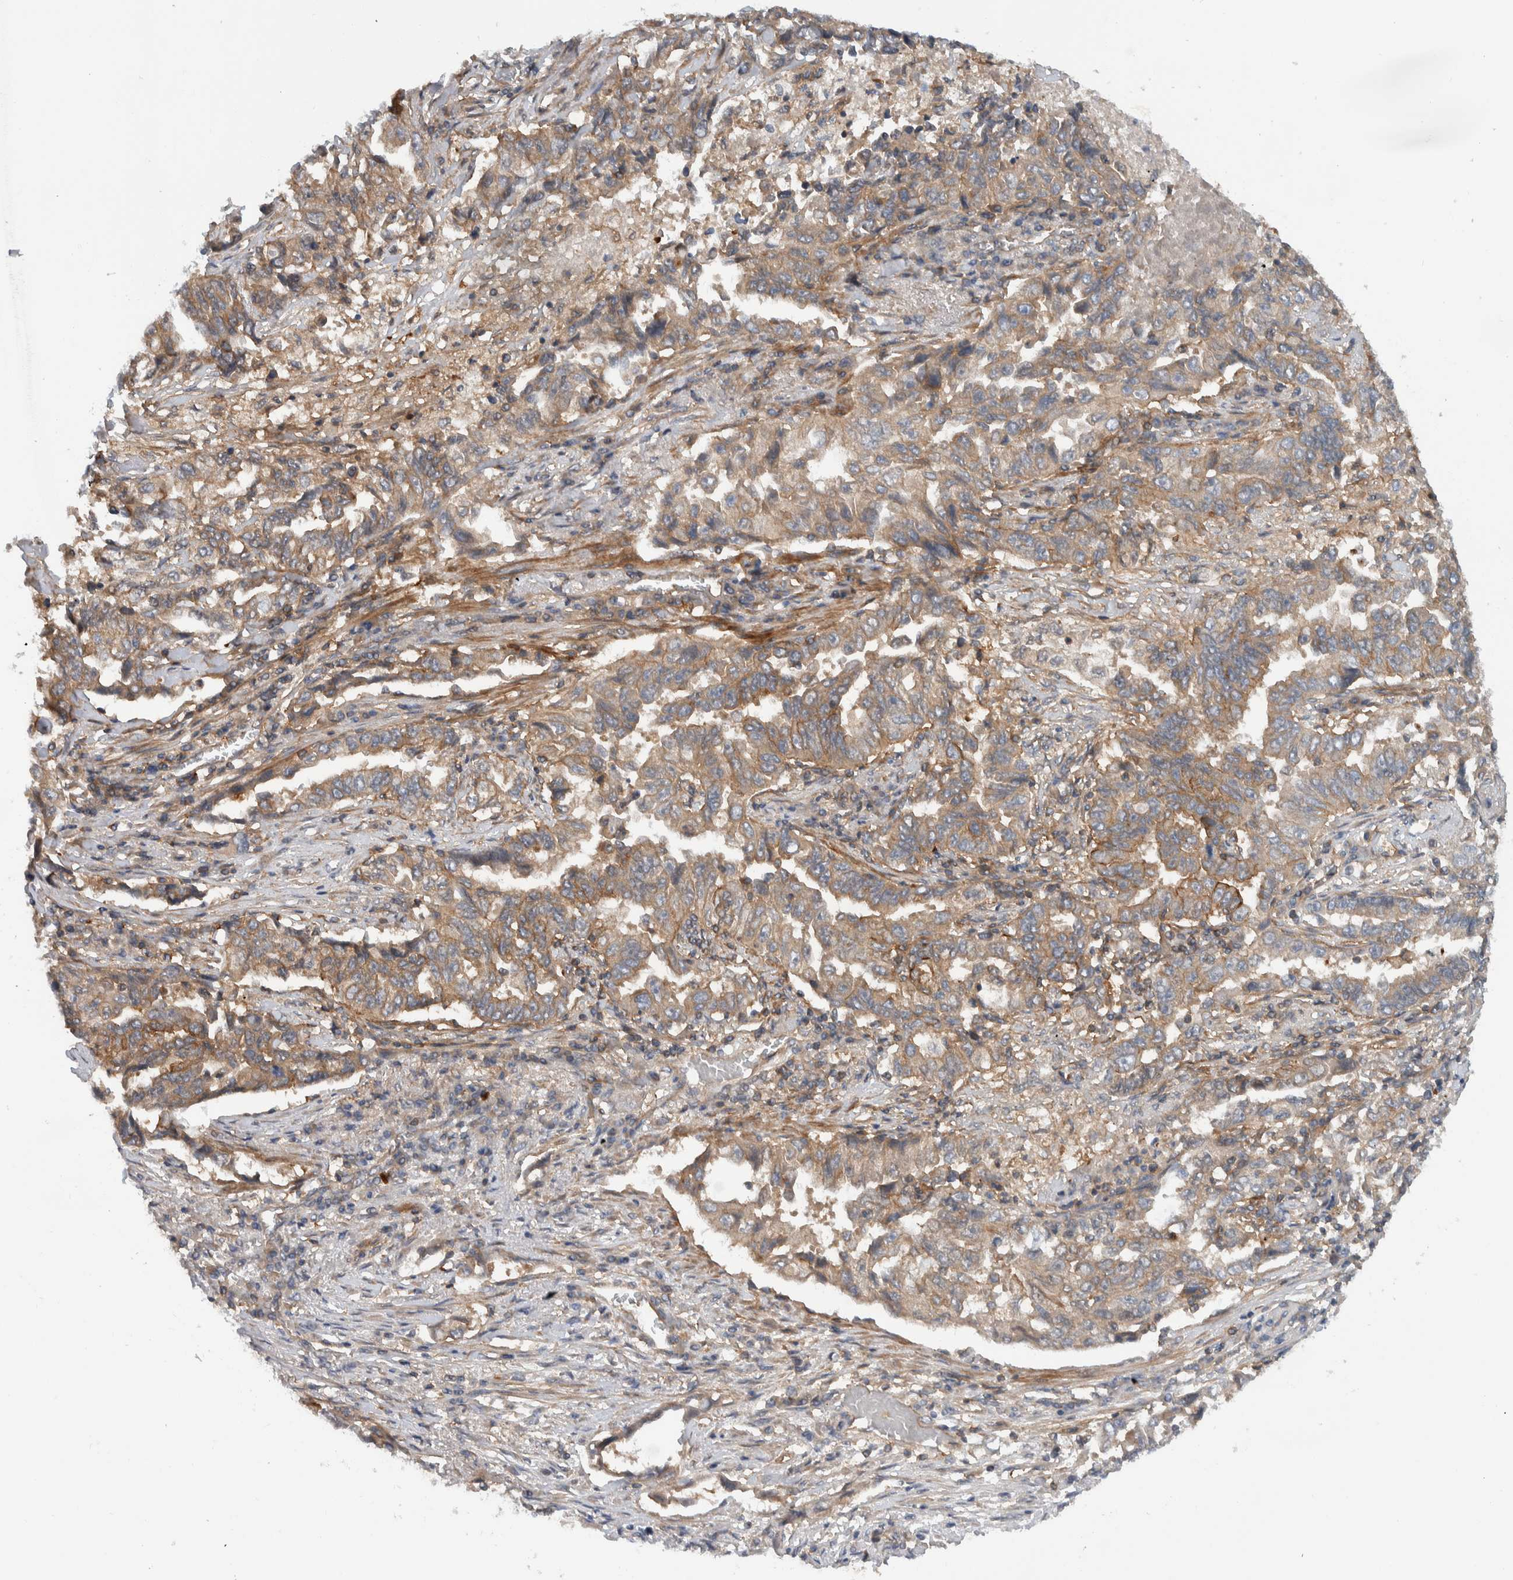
{"staining": {"intensity": "moderate", "quantity": ">75%", "location": "cytoplasmic/membranous"}, "tissue": "lung cancer", "cell_type": "Tumor cells", "image_type": "cancer", "snomed": [{"axis": "morphology", "description": "Adenocarcinoma, NOS"}, {"axis": "topography", "description": "Lung"}], "caption": "Immunohistochemical staining of lung cancer reveals medium levels of moderate cytoplasmic/membranous protein staining in about >75% of tumor cells.", "gene": "MPRIP", "patient": {"sex": "female", "age": 51}}